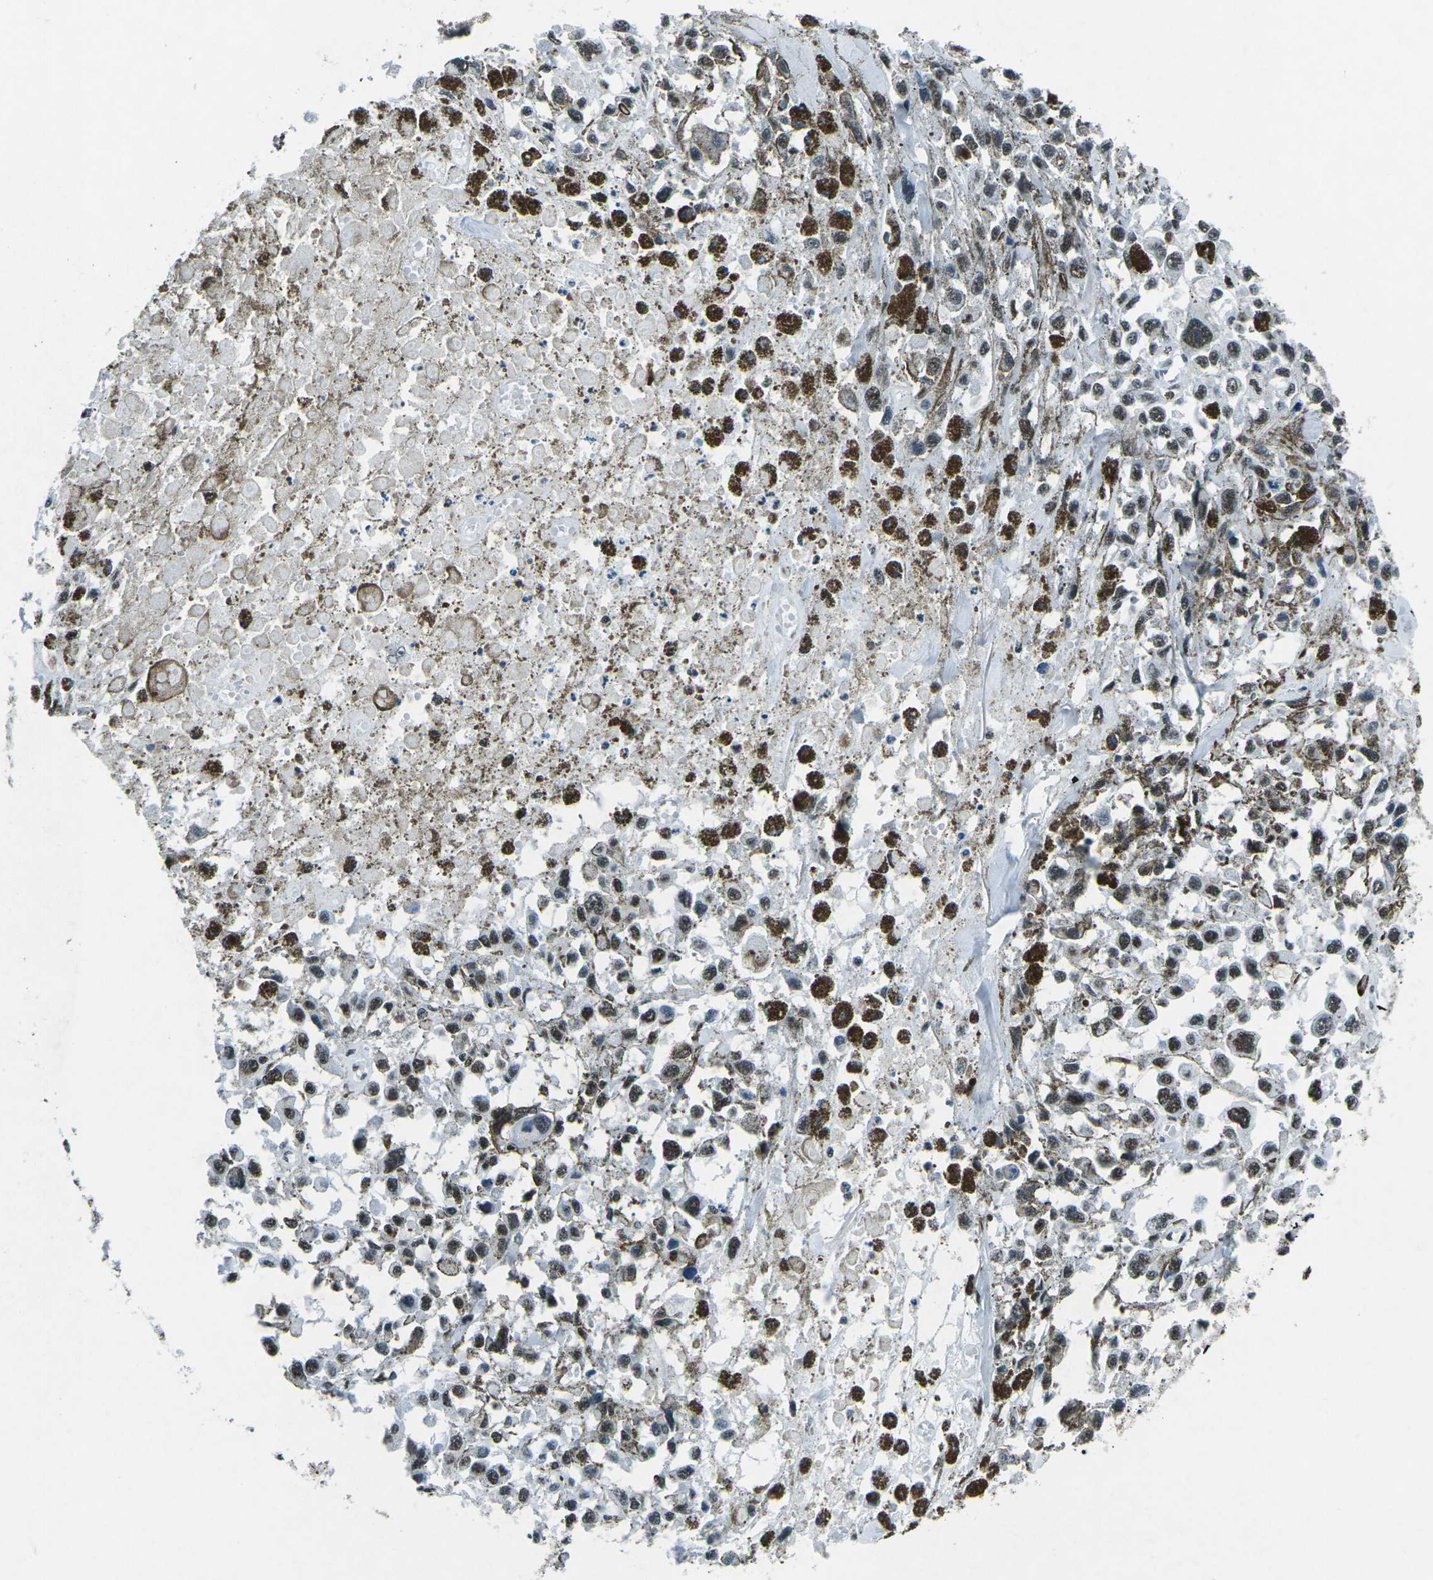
{"staining": {"intensity": "moderate", "quantity": "25%-75%", "location": "nuclear"}, "tissue": "melanoma", "cell_type": "Tumor cells", "image_type": "cancer", "snomed": [{"axis": "morphology", "description": "Malignant melanoma, Metastatic site"}, {"axis": "topography", "description": "Lymph node"}], "caption": "An image showing moderate nuclear expression in approximately 25%-75% of tumor cells in malignant melanoma (metastatic site), as visualized by brown immunohistochemical staining.", "gene": "RBL2", "patient": {"sex": "male", "age": 59}}